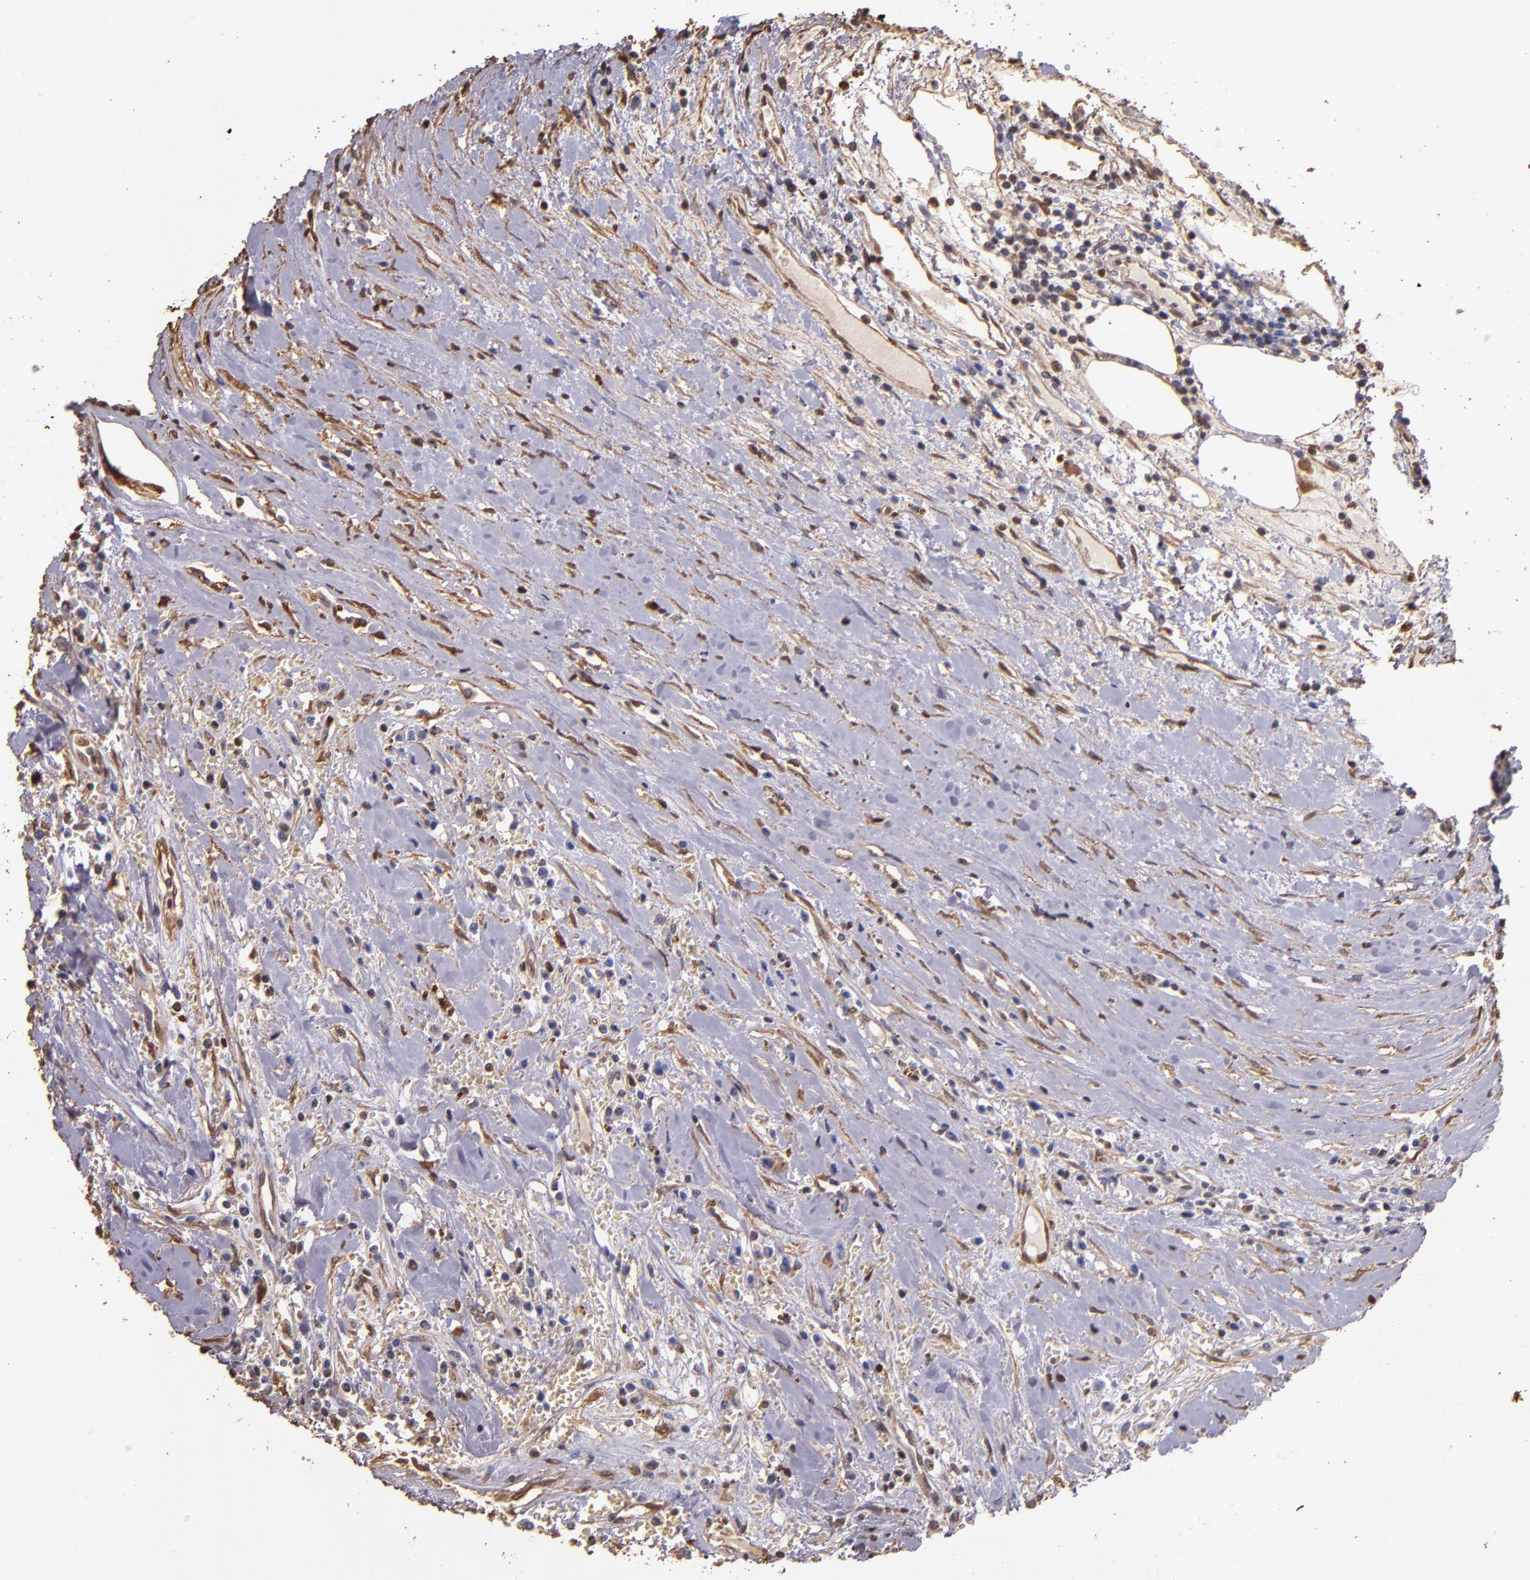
{"staining": {"intensity": "moderate", "quantity": ">75%", "location": "cytoplasmic/membranous,nuclear"}, "tissue": "renal cancer", "cell_type": "Tumor cells", "image_type": "cancer", "snomed": [{"axis": "morphology", "description": "Adenocarcinoma, NOS"}, {"axis": "topography", "description": "Kidney"}], "caption": "Immunohistochemical staining of human renal cancer (adenocarcinoma) exhibits medium levels of moderate cytoplasmic/membranous and nuclear protein positivity in about >75% of tumor cells.", "gene": "S100A6", "patient": {"sex": "male", "age": 82}}